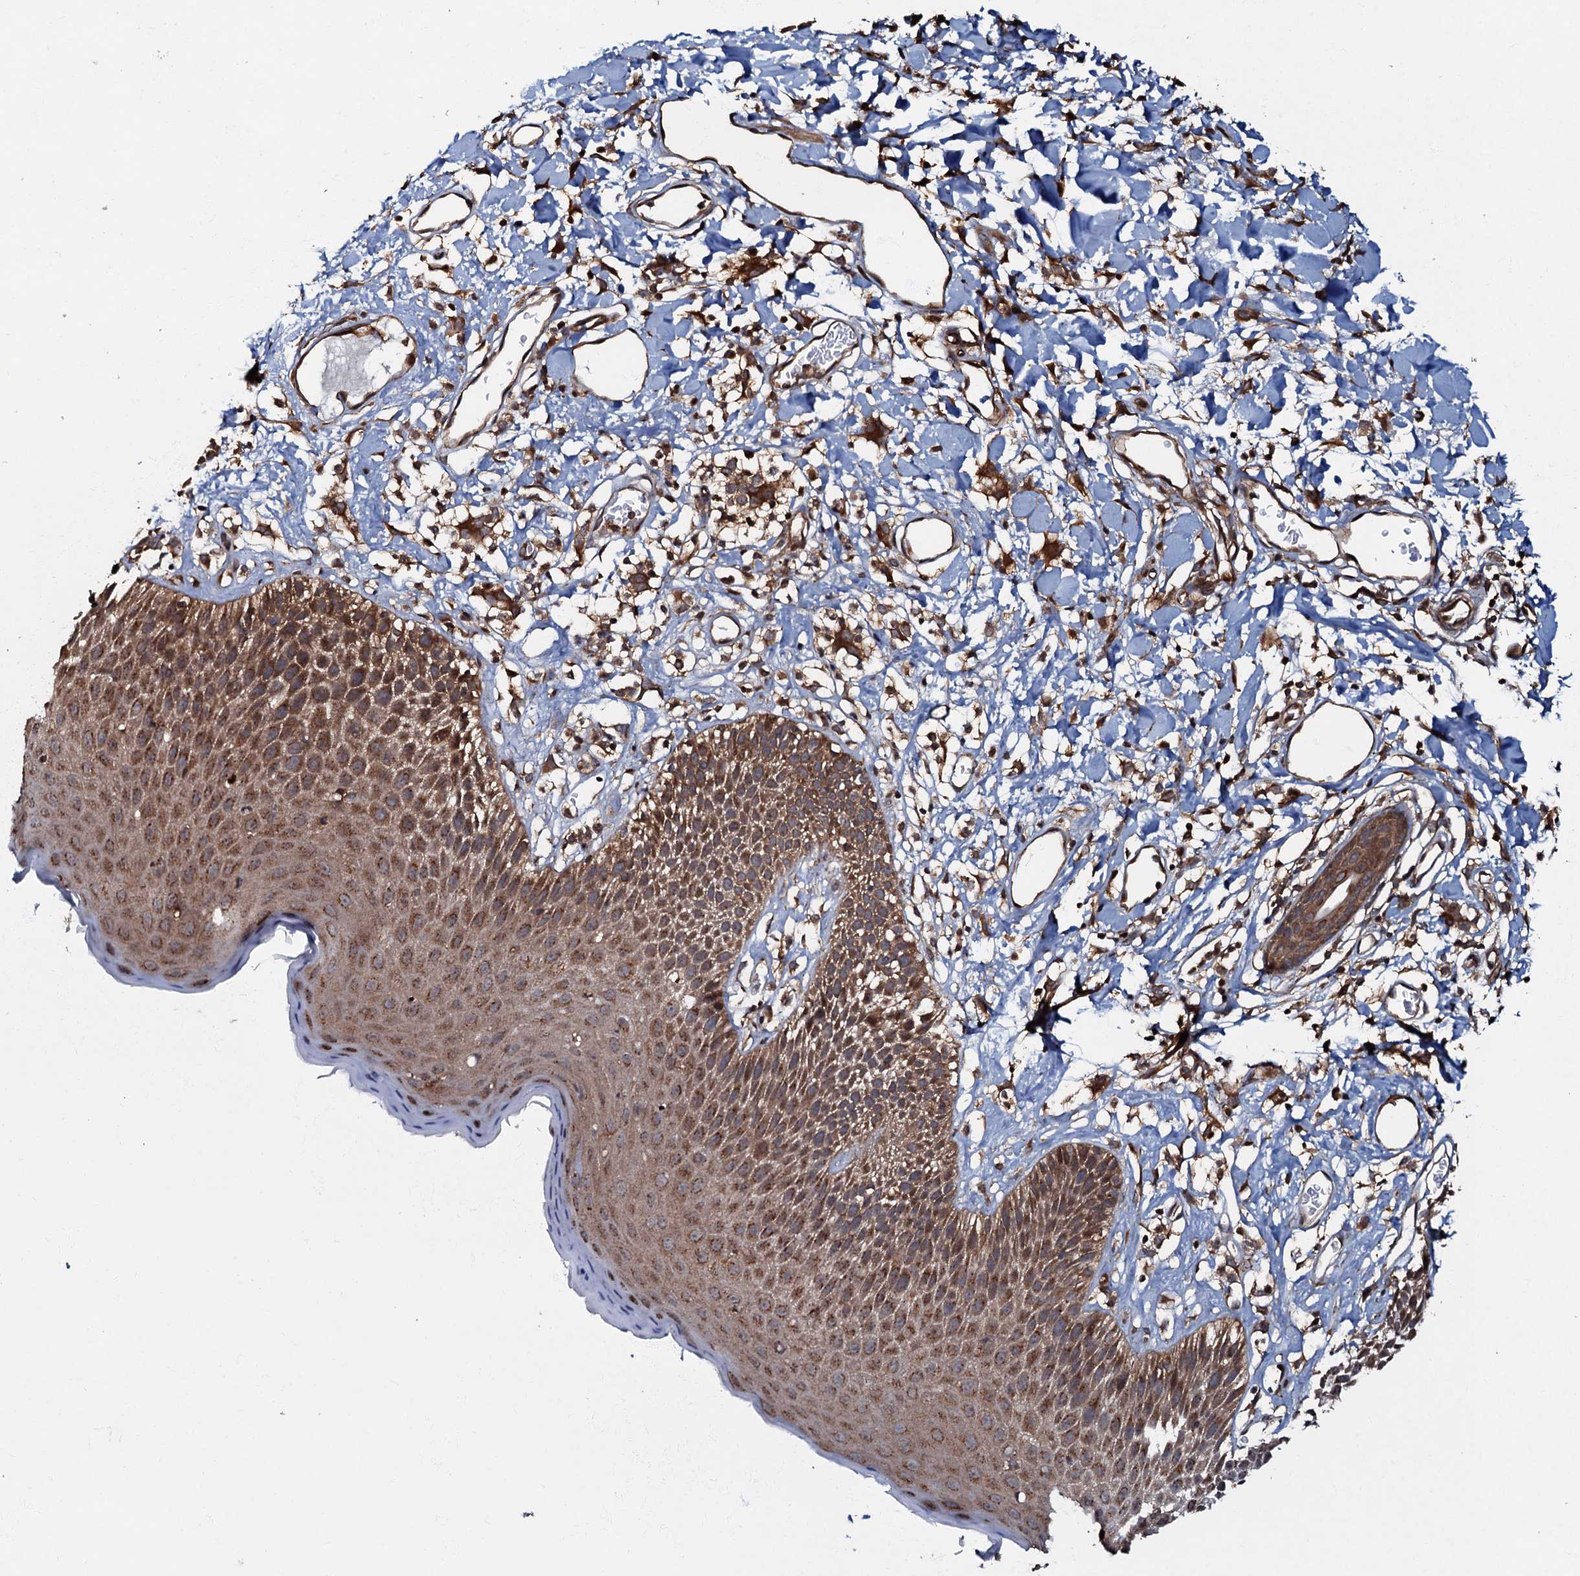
{"staining": {"intensity": "strong", "quantity": "25%-75%", "location": "cytoplasmic/membranous"}, "tissue": "skin", "cell_type": "Epidermal cells", "image_type": "normal", "snomed": [{"axis": "morphology", "description": "Normal tissue, NOS"}, {"axis": "topography", "description": "Vulva"}], "caption": "Epidermal cells demonstrate high levels of strong cytoplasmic/membranous positivity in approximately 25%-75% of cells in normal skin. (Brightfield microscopy of DAB IHC at high magnification).", "gene": "OSBP", "patient": {"sex": "female", "age": 68}}